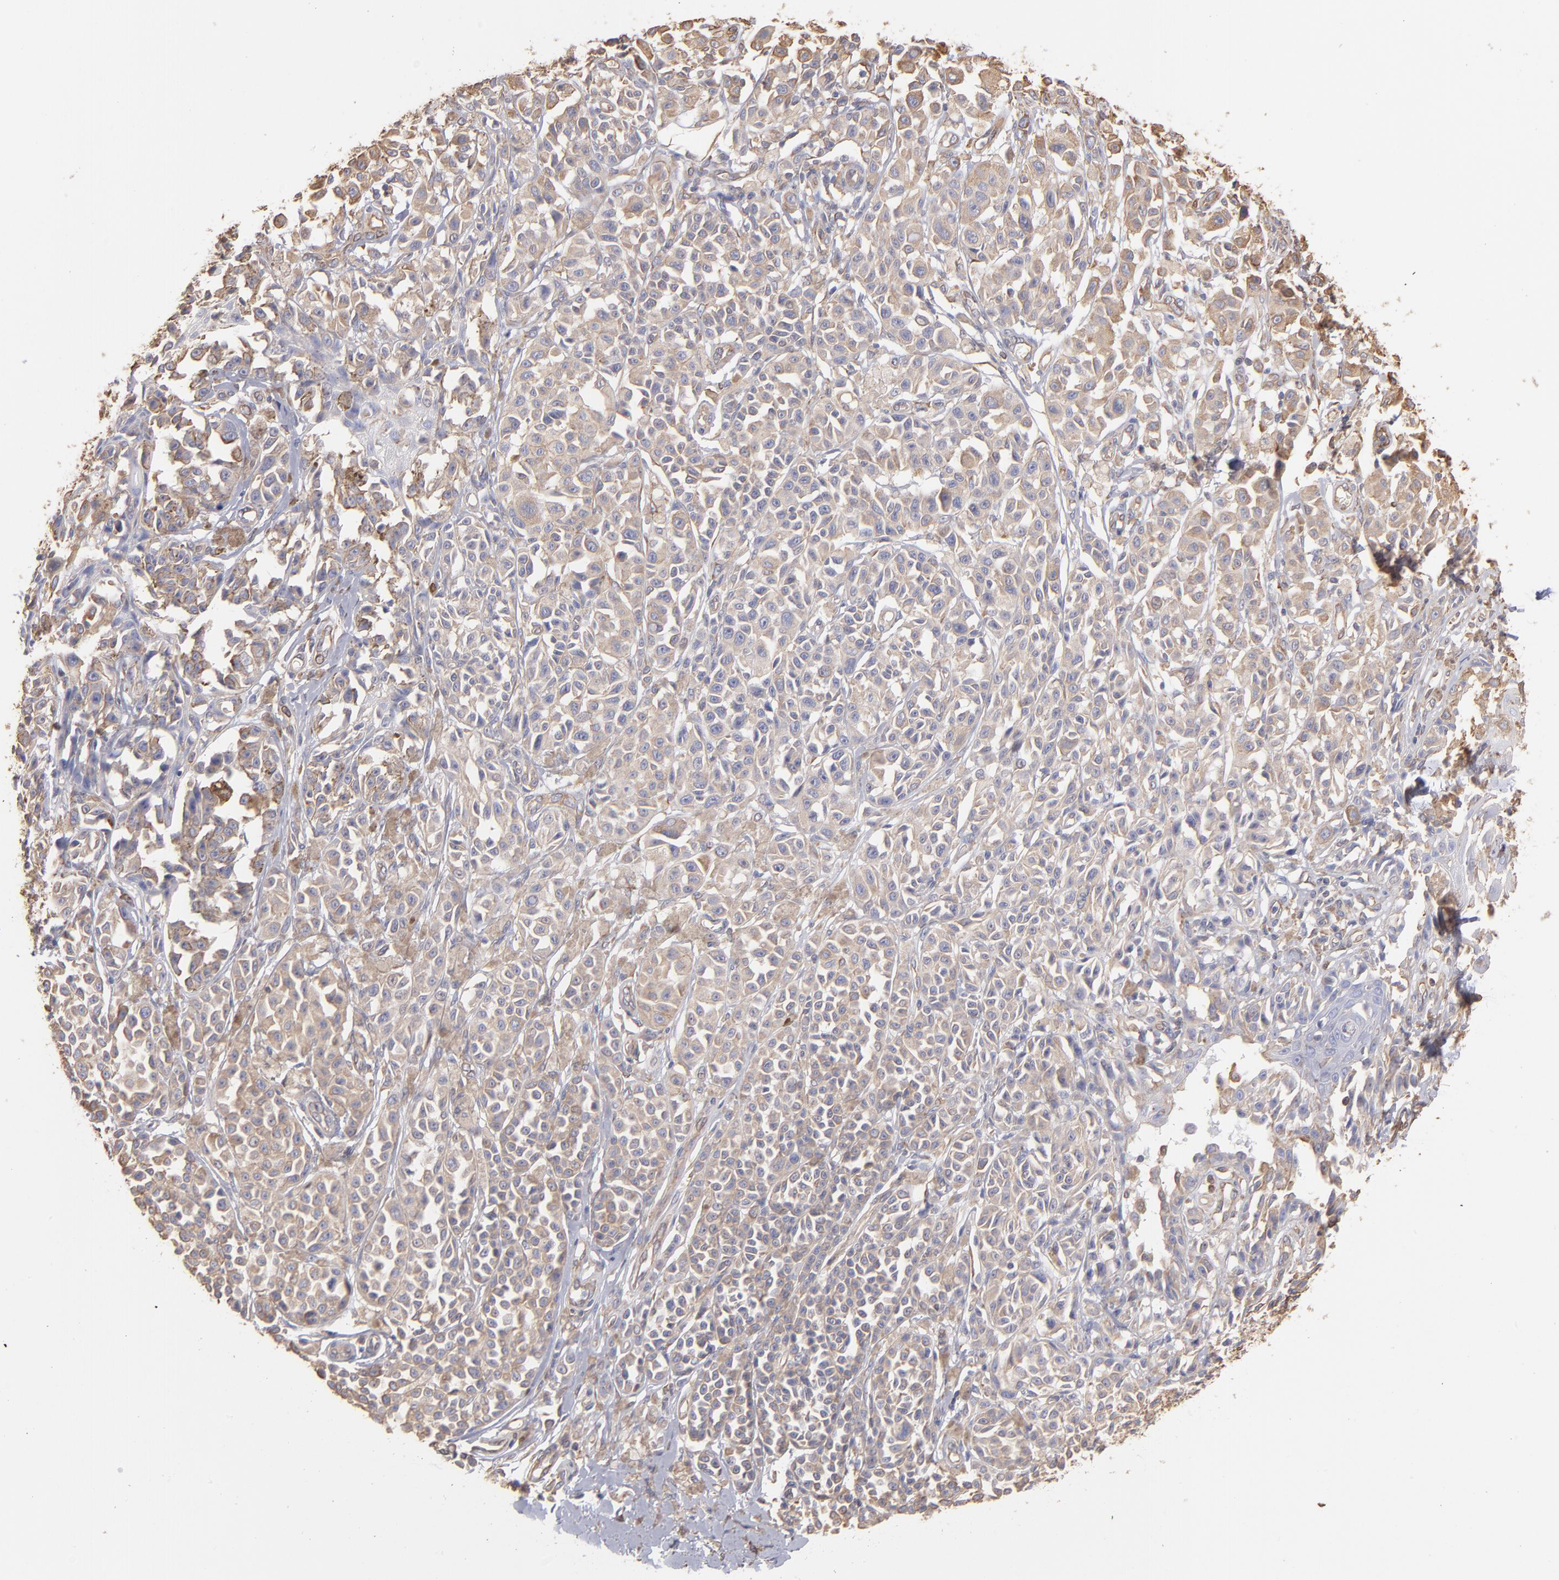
{"staining": {"intensity": "weak", "quantity": ">75%", "location": "cytoplasmic/membranous"}, "tissue": "melanoma", "cell_type": "Tumor cells", "image_type": "cancer", "snomed": [{"axis": "morphology", "description": "Malignant melanoma, NOS"}, {"axis": "topography", "description": "Skin"}], "caption": "Malignant melanoma stained with a protein marker displays weak staining in tumor cells.", "gene": "PLEC", "patient": {"sex": "female", "age": 38}}